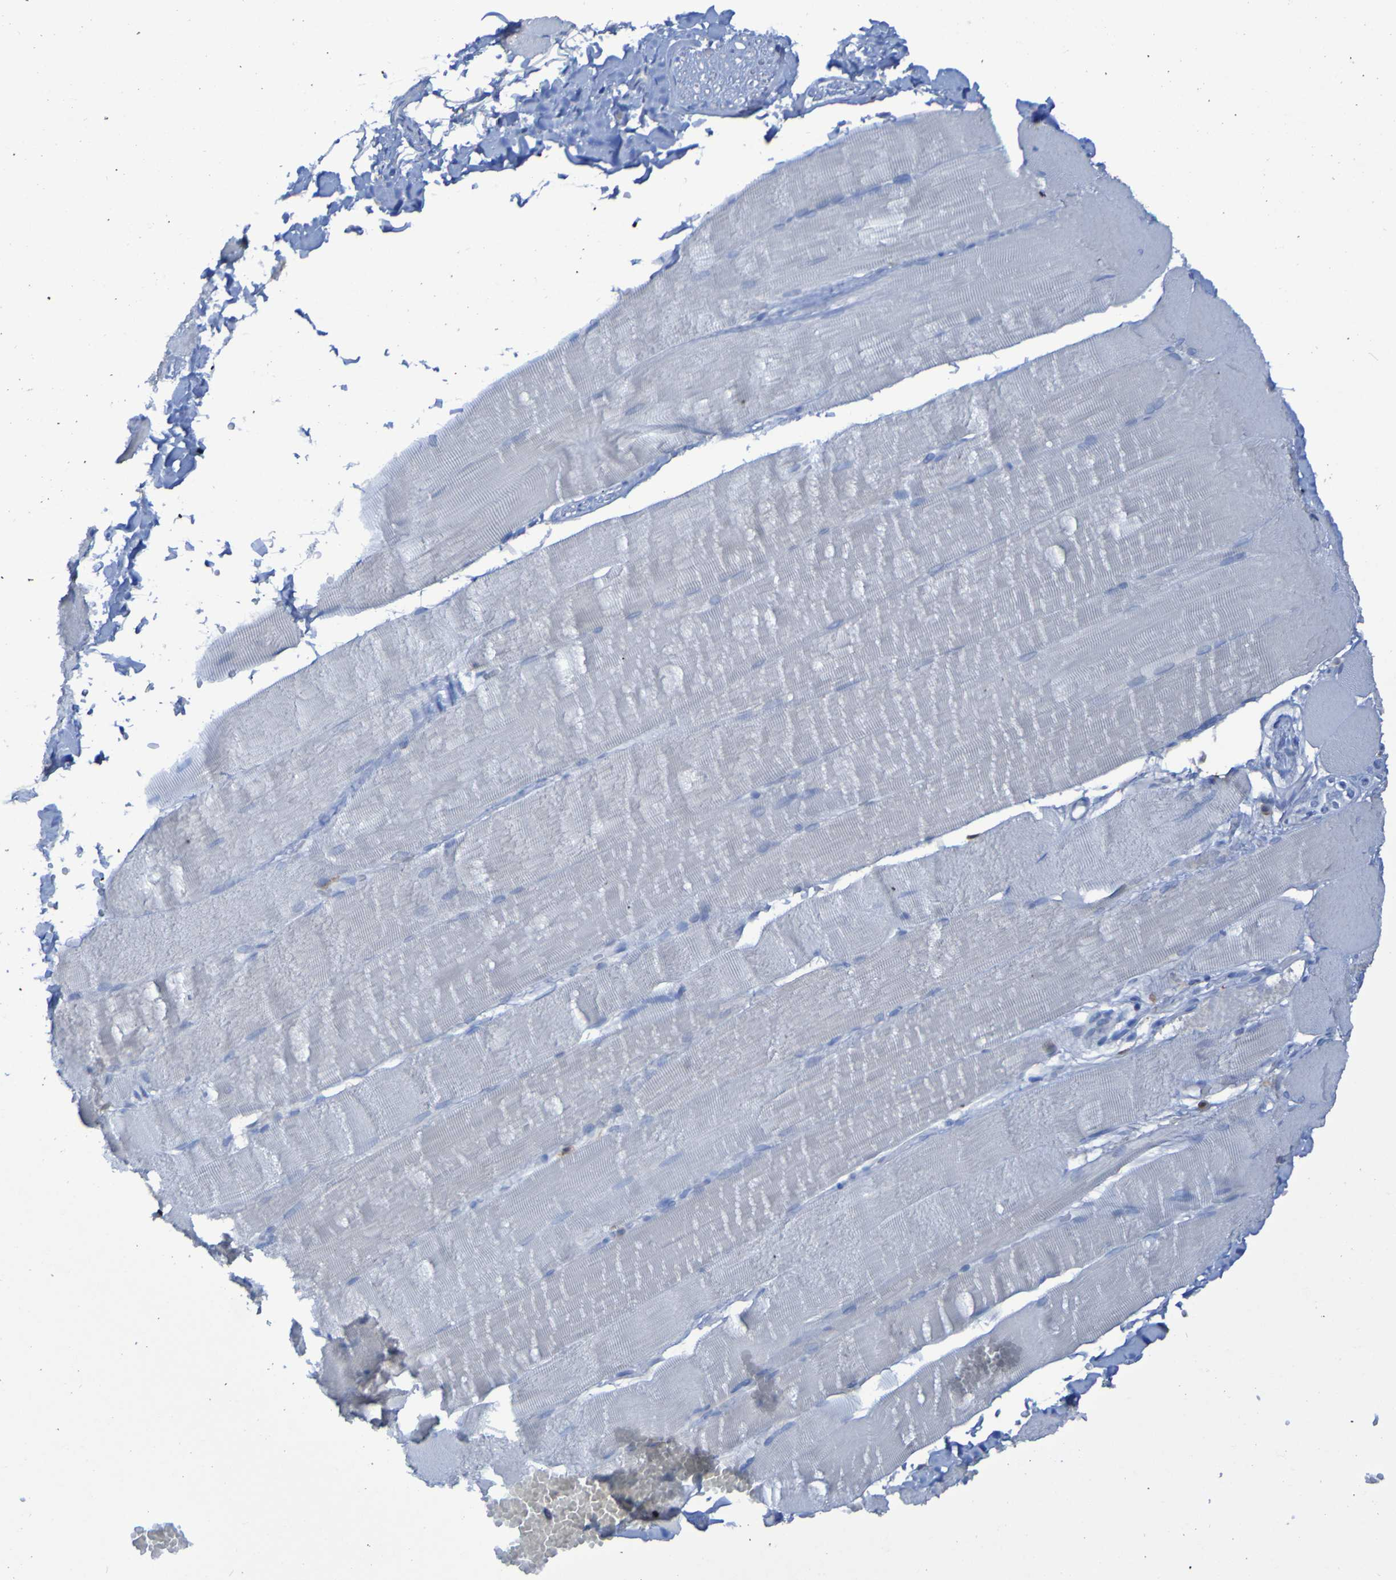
{"staining": {"intensity": "negative", "quantity": "none", "location": "none"}, "tissue": "skeletal muscle", "cell_type": "Myocytes", "image_type": "normal", "snomed": [{"axis": "morphology", "description": "Normal tissue, NOS"}, {"axis": "topography", "description": "Skin"}, {"axis": "topography", "description": "Skeletal muscle"}], "caption": "Human skeletal muscle stained for a protein using immunohistochemistry (IHC) displays no expression in myocytes.", "gene": "MPPE1", "patient": {"sex": "male", "age": 83}}